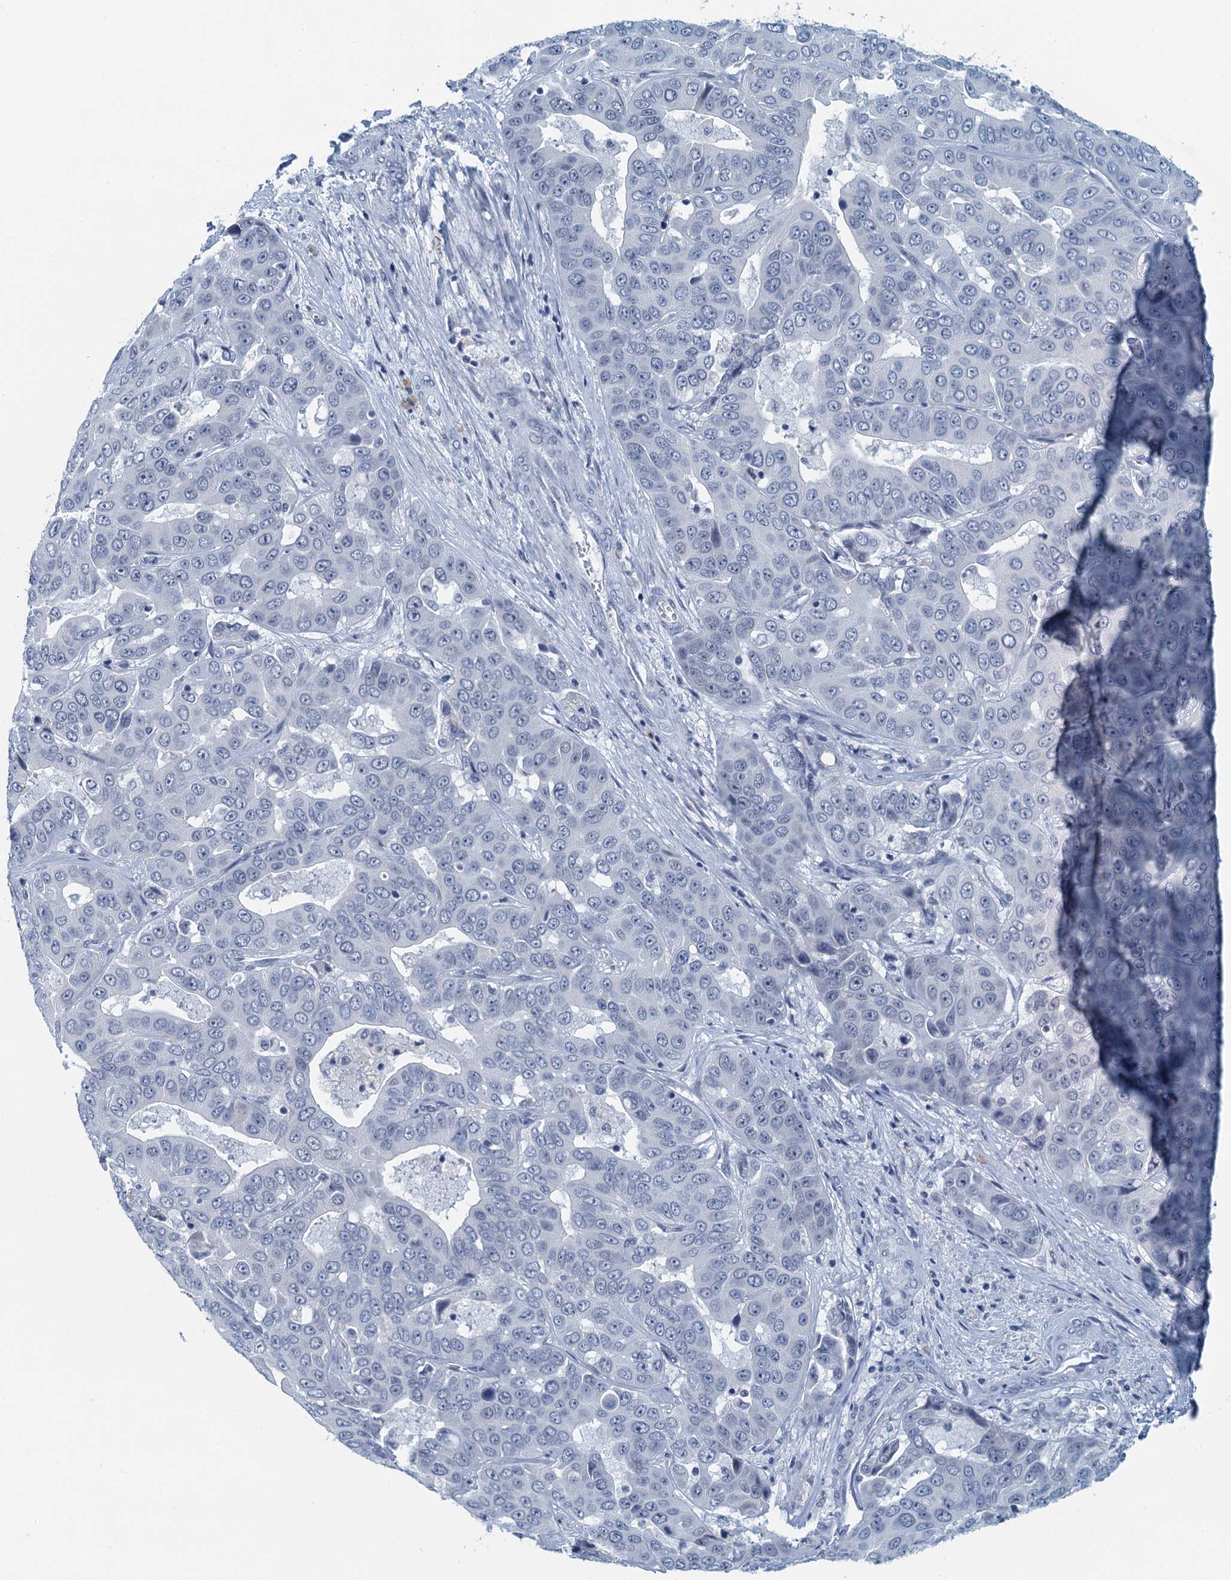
{"staining": {"intensity": "negative", "quantity": "none", "location": "none"}, "tissue": "liver cancer", "cell_type": "Tumor cells", "image_type": "cancer", "snomed": [{"axis": "morphology", "description": "Cholangiocarcinoma"}, {"axis": "topography", "description": "Liver"}], "caption": "Immunohistochemical staining of liver cancer reveals no significant staining in tumor cells. (Stains: DAB IHC with hematoxylin counter stain, Microscopy: brightfield microscopy at high magnification).", "gene": "ENSG00000131152", "patient": {"sex": "female", "age": 52}}